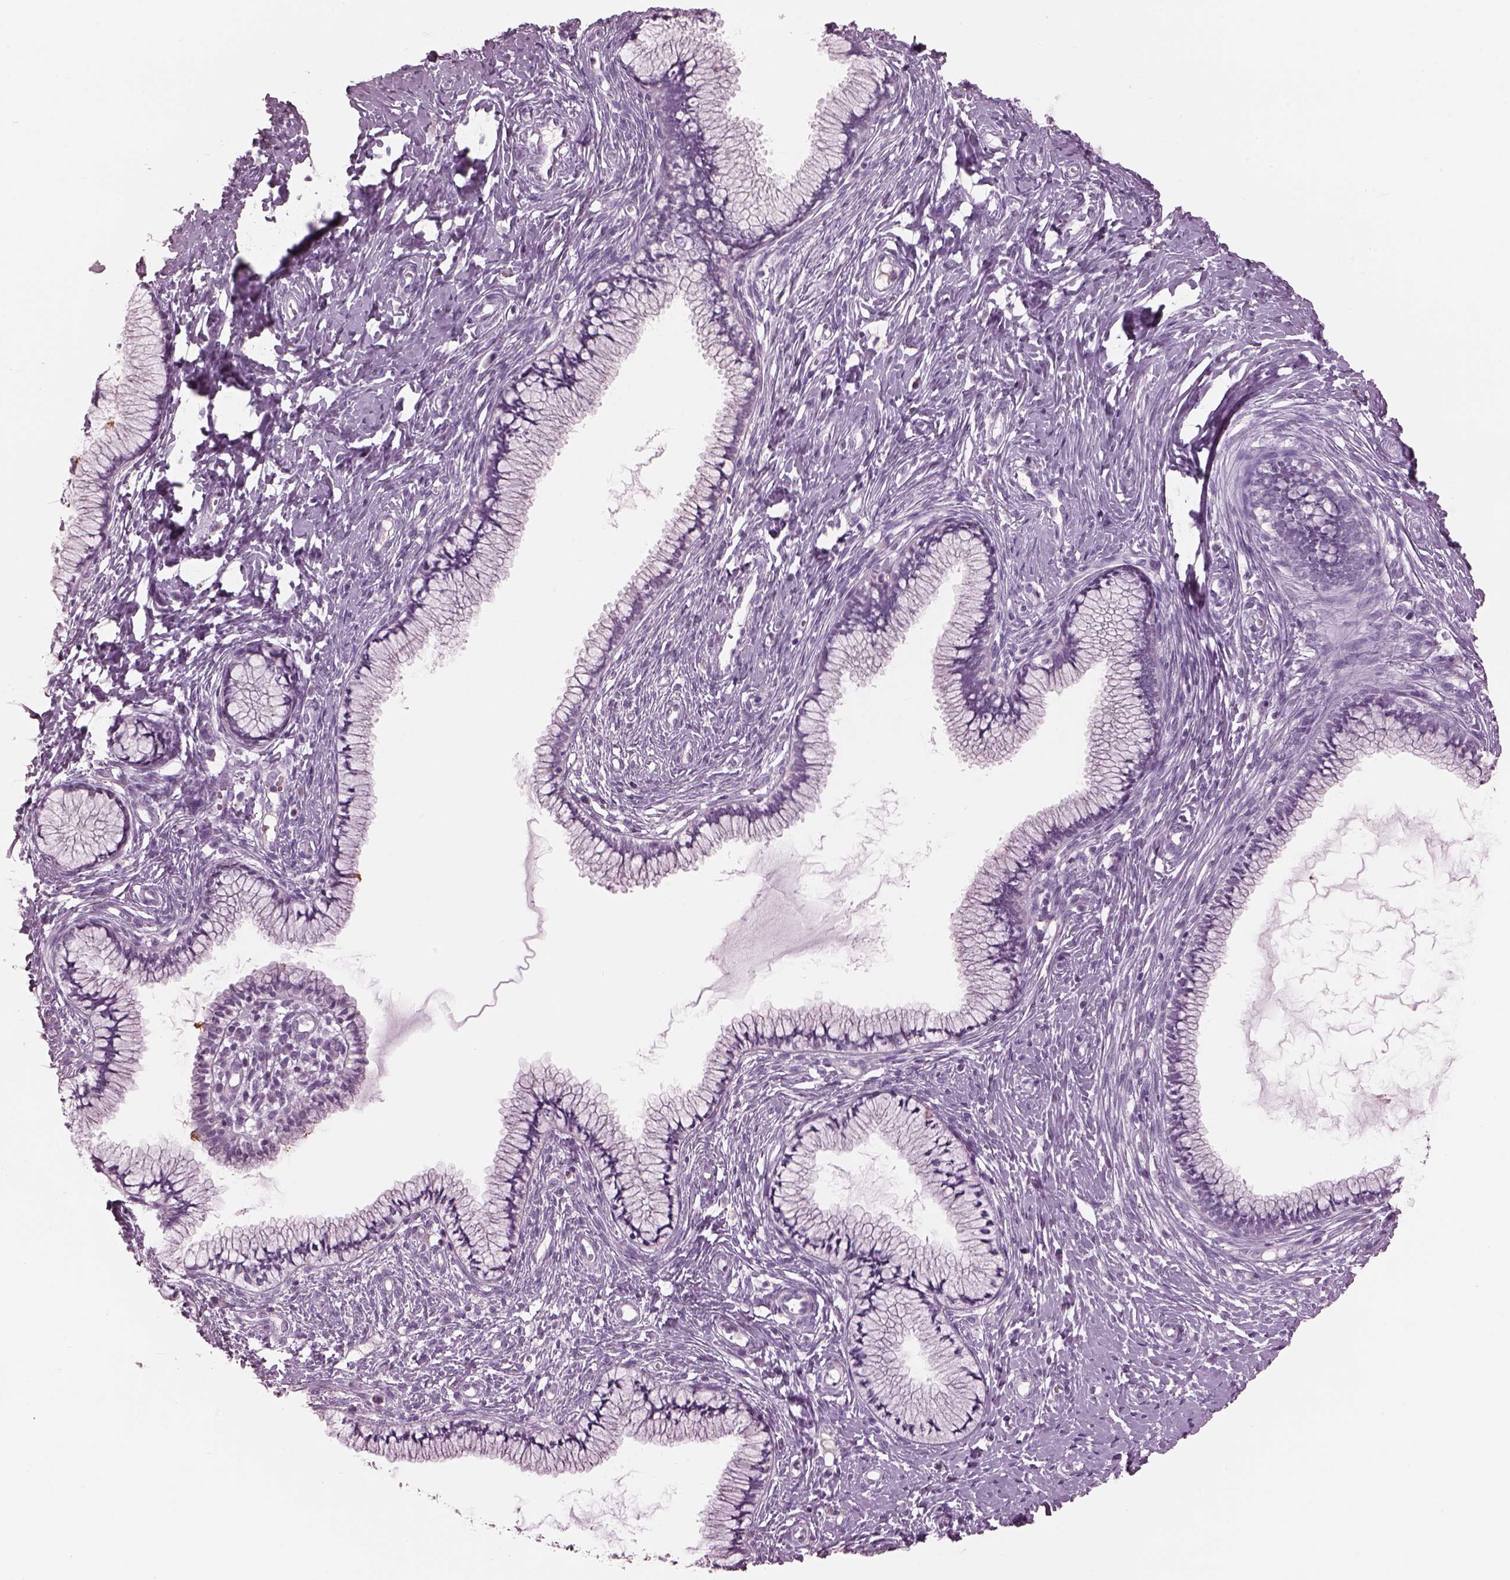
{"staining": {"intensity": "negative", "quantity": "none", "location": "none"}, "tissue": "cervix", "cell_type": "Glandular cells", "image_type": "normal", "snomed": [{"axis": "morphology", "description": "Normal tissue, NOS"}, {"axis": "topography", "description": "Cervix"}], "caption": "This histopathology image is of benign cervix stained with IHC to label a protein in brown with the nuclei are counter-stained blue. There is no staining in glandular cells. (Stains: DAB (3,3'-diaminobenzidine) immunohistochemistry with hematoxylin counter stain, Microscopy: brightfield microscopy at high magnification).", "gene": "PACRG", "patient": {"sex": "female", "age": 40}}